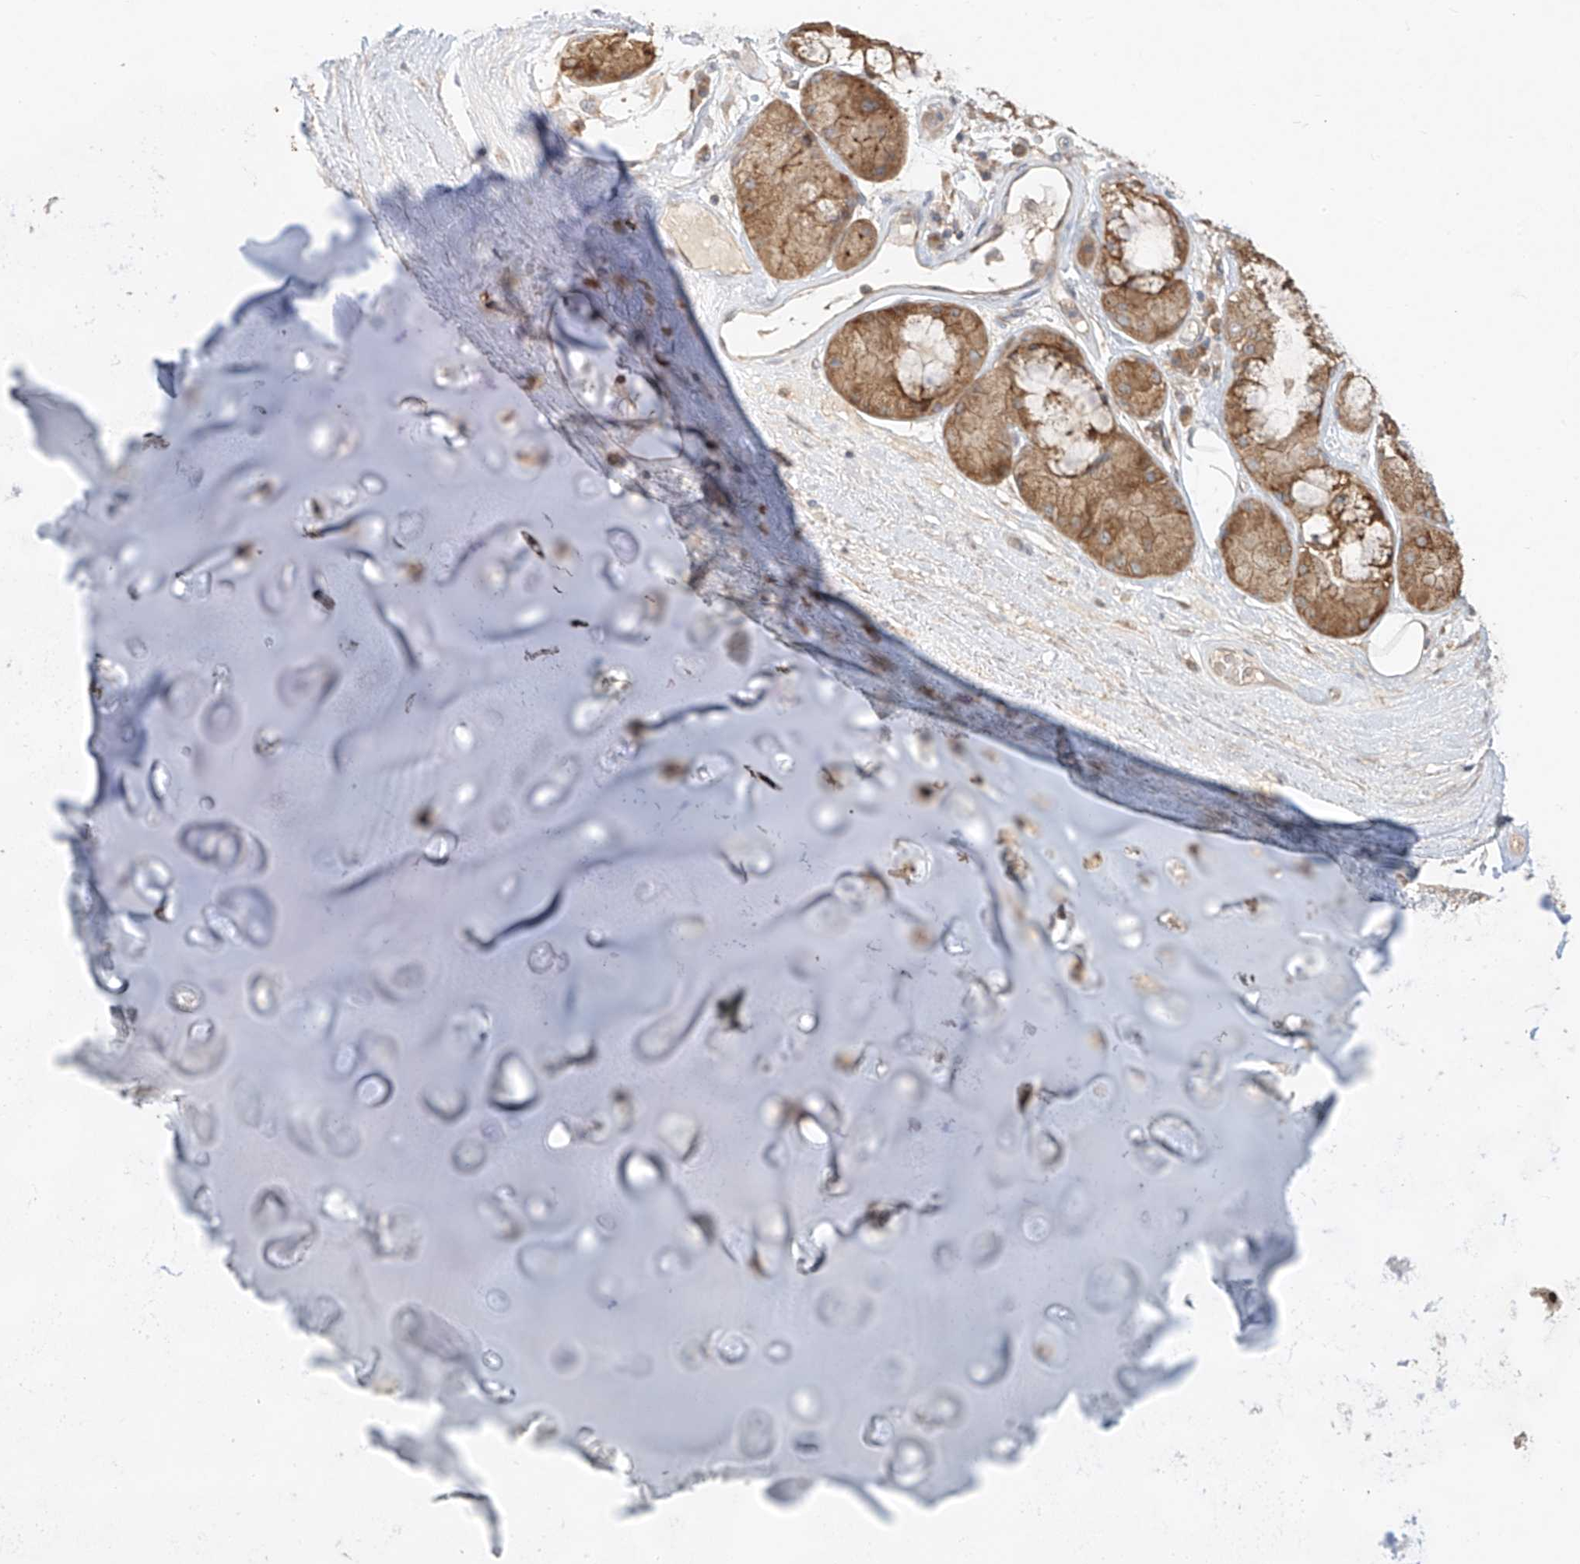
{"staining": {"intensity": "weak", "quantity": ">75%", "location": "cytoplasmic/membranous"}, "tissue": "adipose tissue", "cell_type": "Adipocytes", "image_type": "normal", "snomed": [{"axis": "morphology", "description": "Normal tissue, NOS"}, {"axis": "morphology", "description": "Squamous cell carcinoma, NOS"}, {"axis": "topography", "description": "Lymph node"}, {"axis": "topography", "description": "Bronchus"}, {"axis": "topography", "description": "Lung"}], "caption": "Immunohistochemistry of normal human adipose tissue shows low levels of weak cytoplasmic/membranous staining in approximately >75% of adipocytes.", "gene": "TMEM61", "patient": {"sex": "male", "age": 66}}